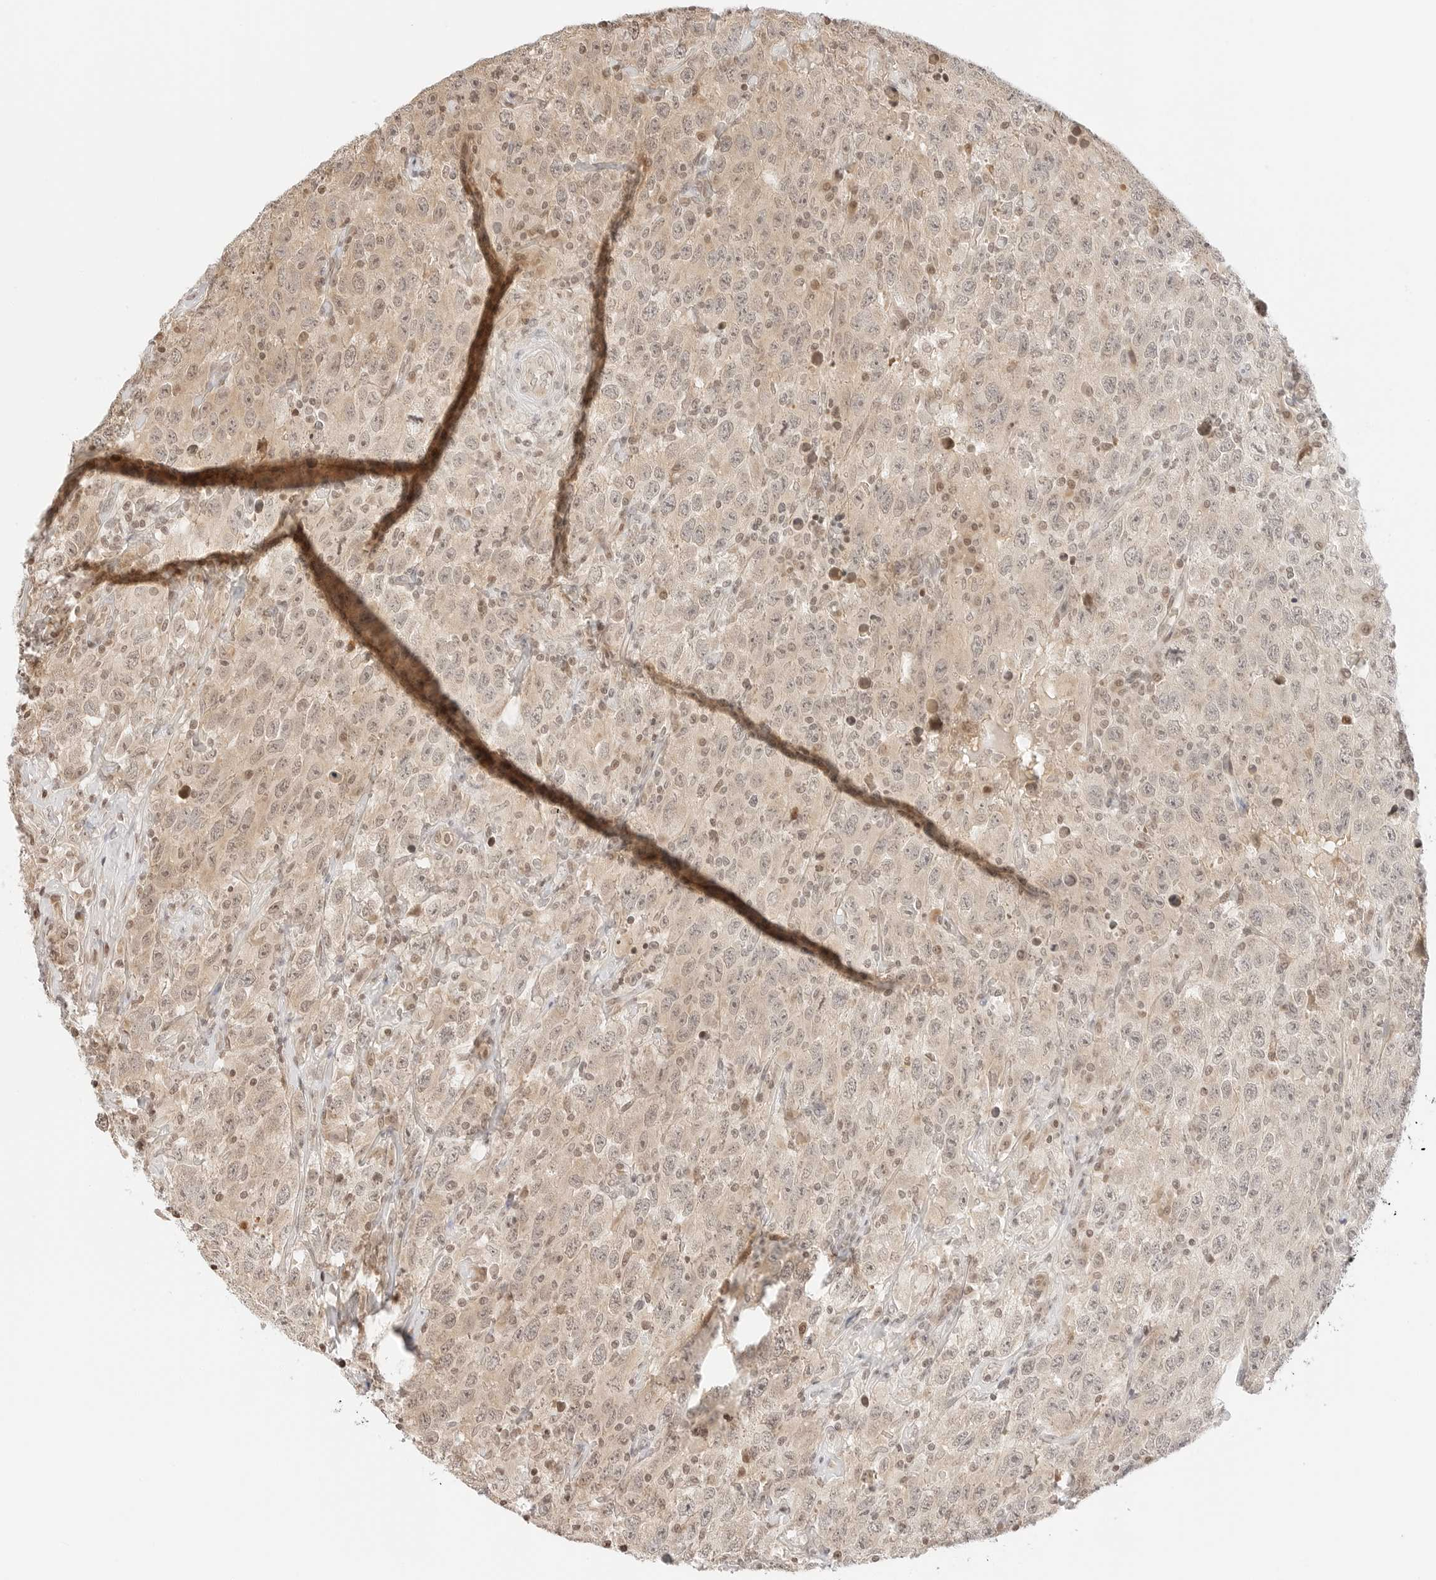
{"staining": {"intensity": "weak", "quantity": "25%-75%", "location": "cytoplasmic/membranous,nuclear"}, "tissue": "testis cancer", "cell_type": "Tumor cells", "image_type": "cancer", "snomed": [{"axis": "morphology", "description": "Seminoma, NOS"}, {"axis": "topography", "description": "Testis"}], "caption": "The image reveals staining of testis seminoma, revealing weak cytoplasmic/membranous and nuclear protein positivity (brown color) within tumor cells.", "gene": "RPS6KL1", "patient": {"sex": "male", "age": 65}}